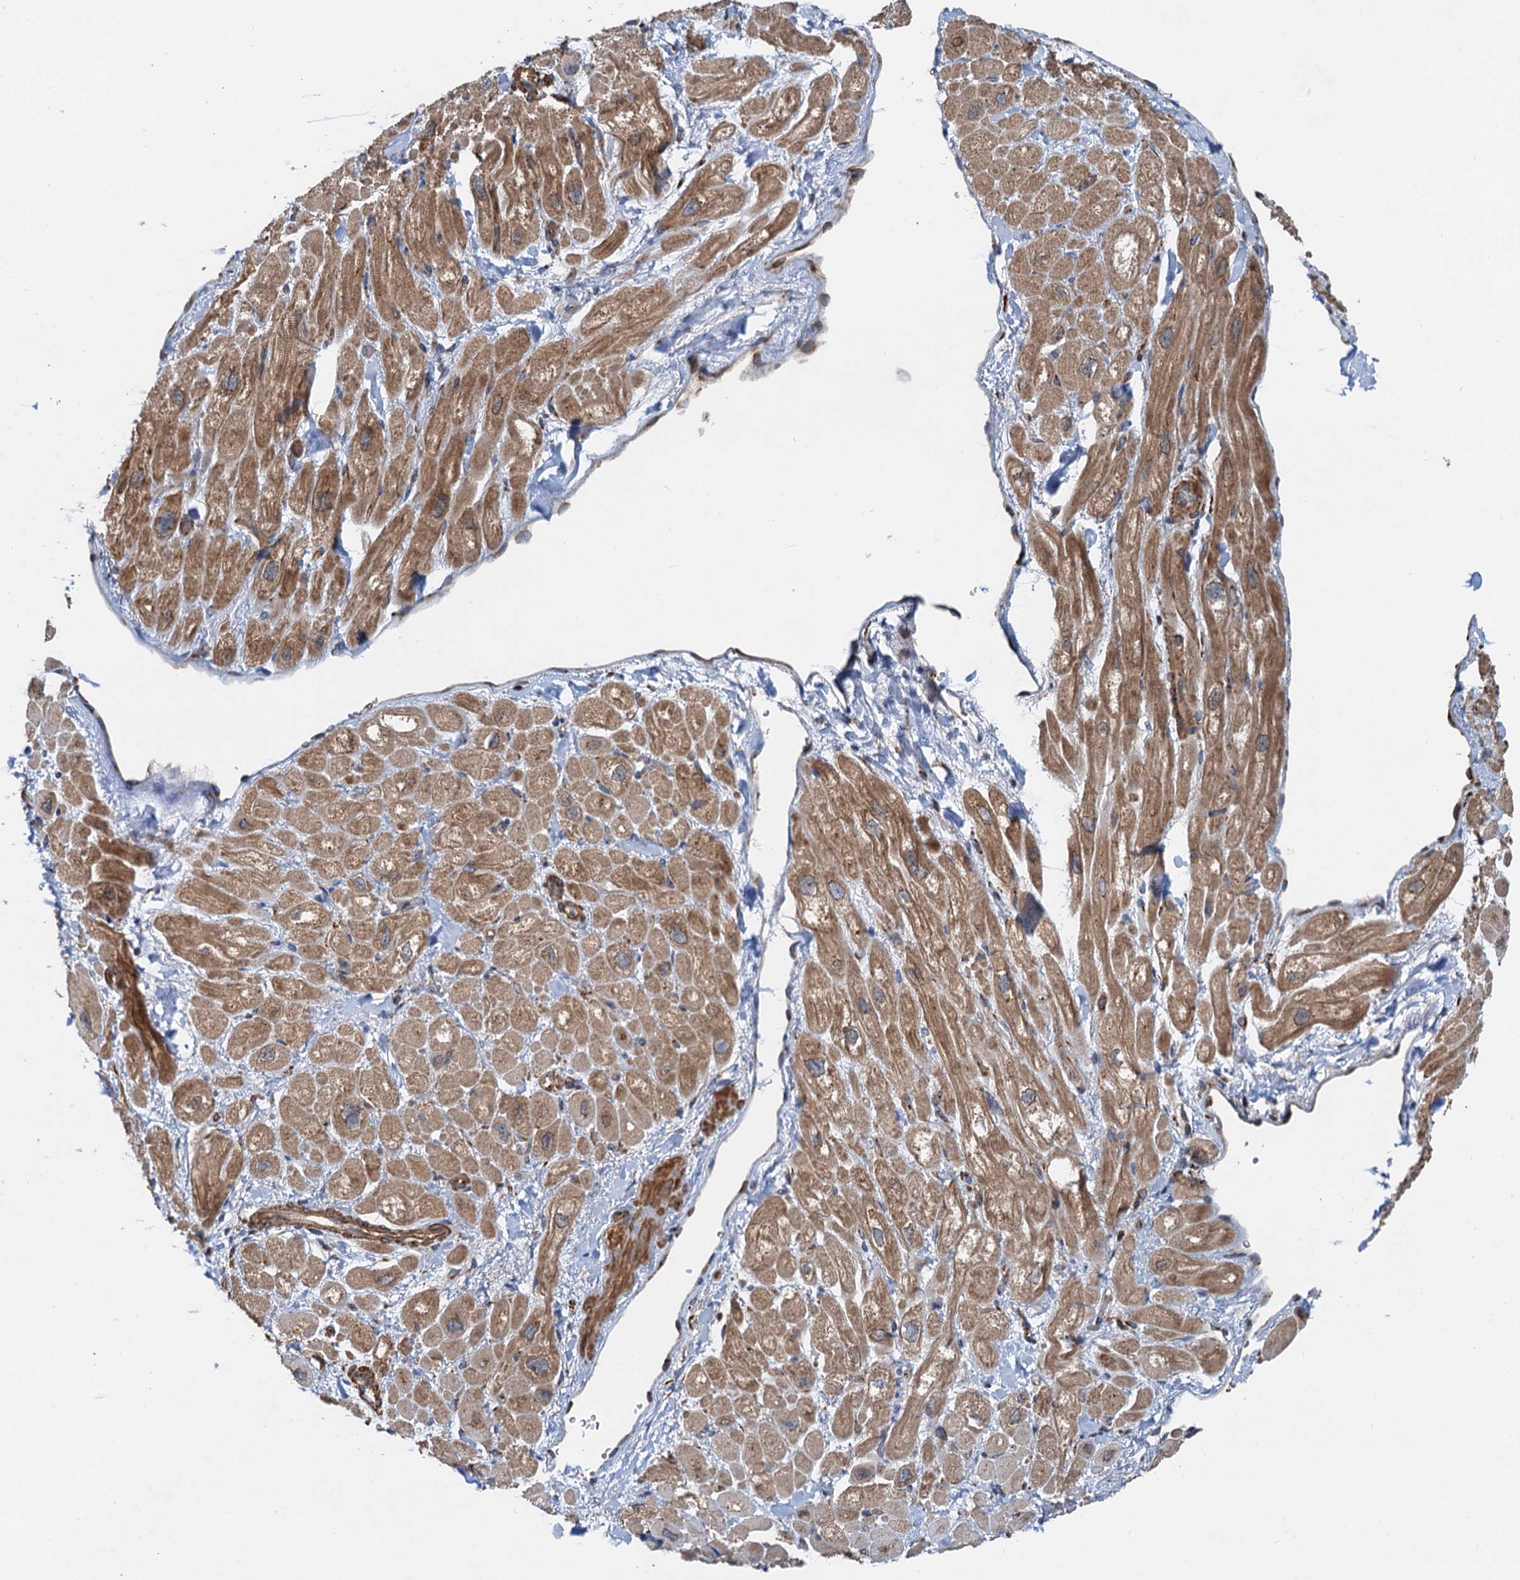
{"staining": {"intensity": "moderate", "quantity": ">75%", "location": "cytoplasmic/membranous"}, "tissue": "heart muscle", "cell_type": "Cardiomyocytes", "image_type": "normal", "snomed": [{"axis": "morphology", "description": "Normal tissue, NOS"}, {"axis": "topography", "description": "Heart"}], "caption": "Immunohistochemical staining of unremarkable heart muscle exhibits moderate cytoplasmic/membranous protein staining in approximately >75% of cardiomyocytes. The protein is shown in brown color, while the nuclei are stained blue.", "gene": "ANKRD26", "patient": {"sex": "male", "age": 65}}